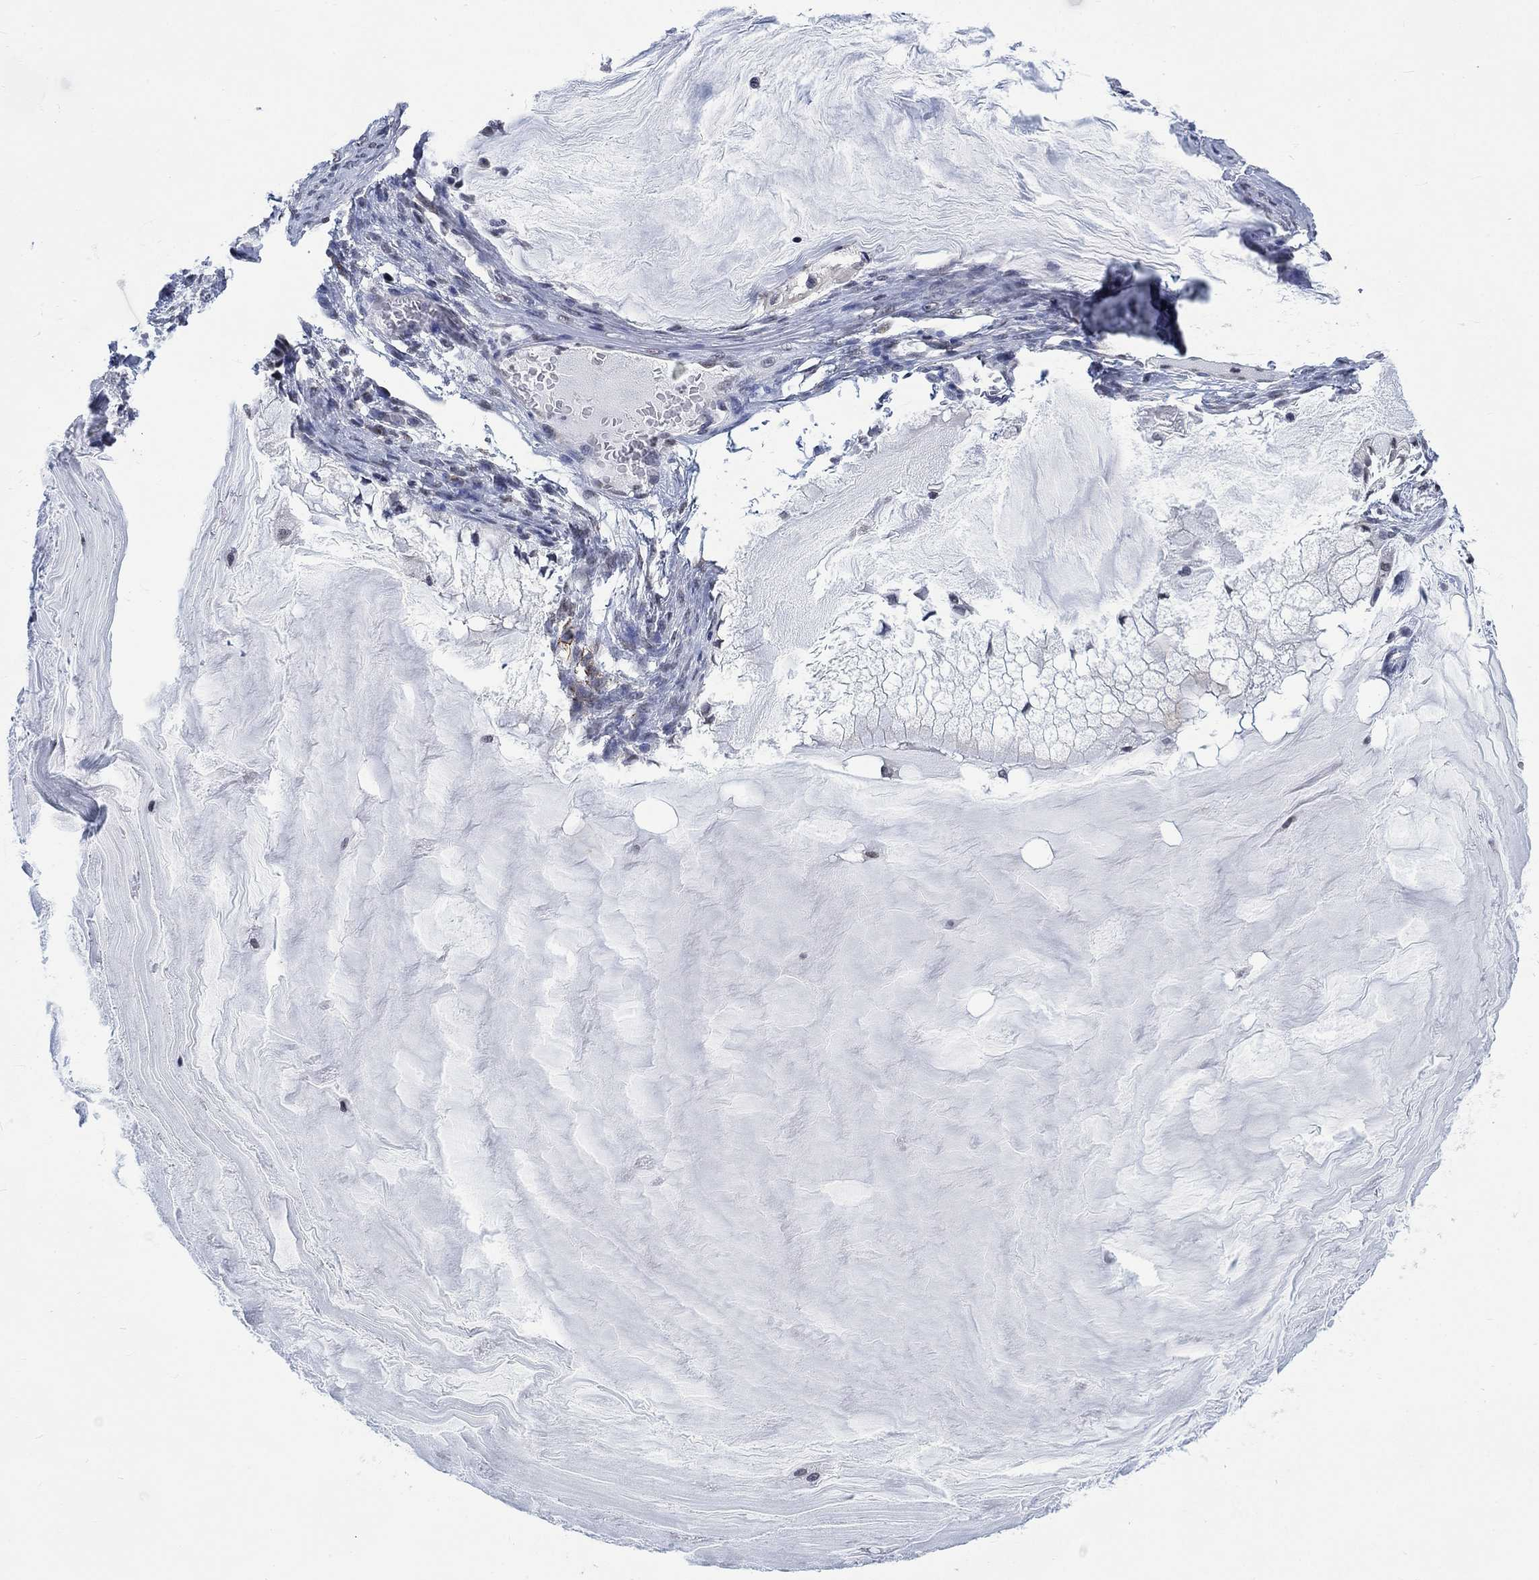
{"staining": {"intensity": "negative", "quantity": "none", "location": "none"}, "tissue": "ovarian cancer", "cell_type": "Tumor cells", "image_type": "cancer", "snomed": [{"axis": "morphology", "description": "Cystadenocarcinoma, mucinous, NOS"}, {"axis": "topography", "description": "Ovary"}], "caption": "Ovarian mucinous cystadenocarcinoma was stained to show a protein in brown. There is no significant staining in tumor cells. (Immunohistochemistry, brightfield microscopy, high magnification).", "gene": "KCNH8", "patient": {"sex": "female", "age": 57}}